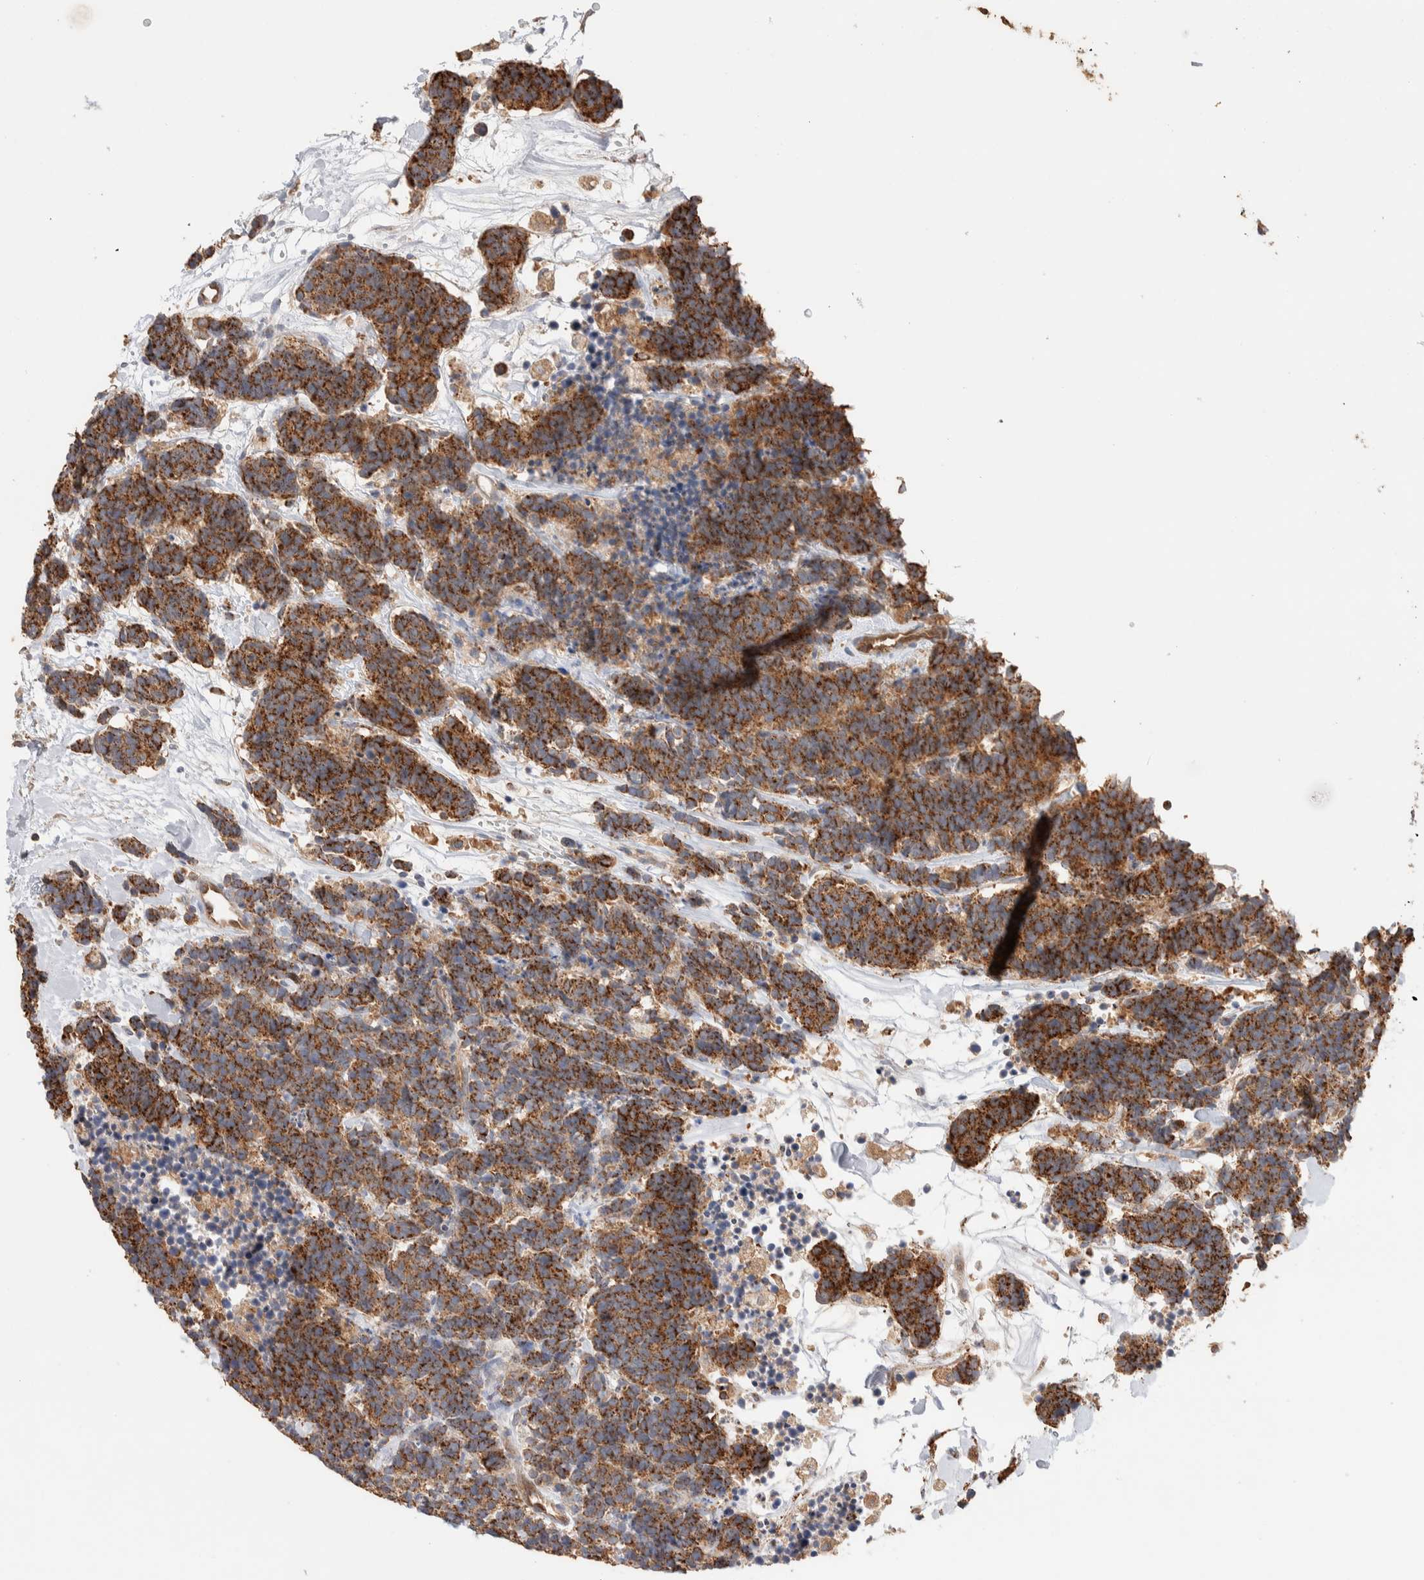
{"staining": {"intensity": "strong", "quantity": ">75%", "location": "cytoplasmic/membranous"}, "tissue": "carcinoid", "cell_type": "Tumor cells", "image_type": "cancer", "snomed": [{"axis": "morphology", "description": "Carcinoma, NOS"}, {"axis": "morphology", "description": "Carcinoid, malignant, NOS"}, {"axis": "topography", "description": "Urinary bladder"}], "caption": "Tumor cells demonstrate strong cytoplasmic/membranous positivity in about >75% of cells in carcinoid.", "gene": "DEPTOR", "patient": {"sex": "male", "age": 57}}